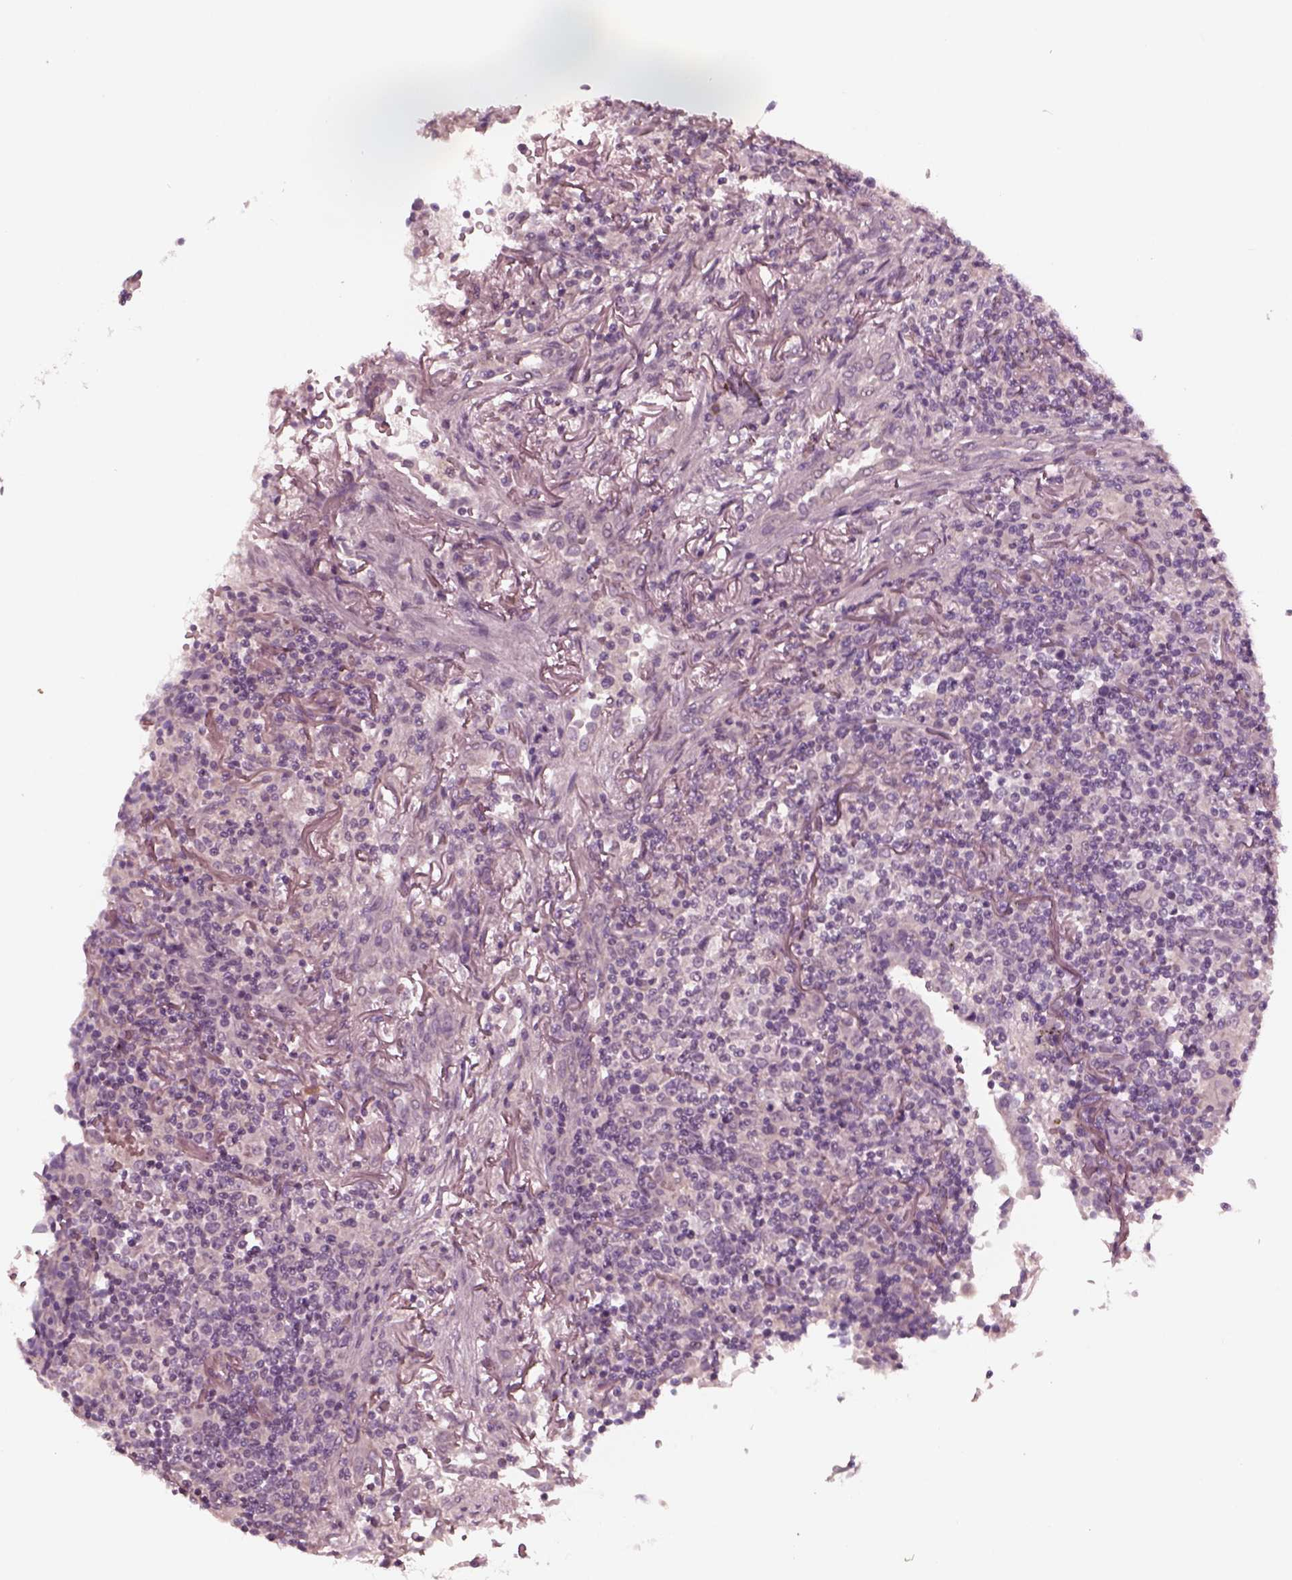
{"staining": {"intensity": "negative", "quantity": "none", "location": "none"}, "tissue": "lymphoma", "cell_type": "Tumor cells", "image_type": "cancer", "snomed": [{"axis": "morphology", "description": "Malignant lymphoma, non-Hodgkin's type, High grade"}, {"axis": "topography", "description": "Lung"}], "caption": "This is a photomicrograph of IHC staining of high-grade malignant lymphoma, non-Hodgkin's type, which shows no expression in tumor cells.", "gene": "YY2", "patient": {"sex": "male", "age": 79}}